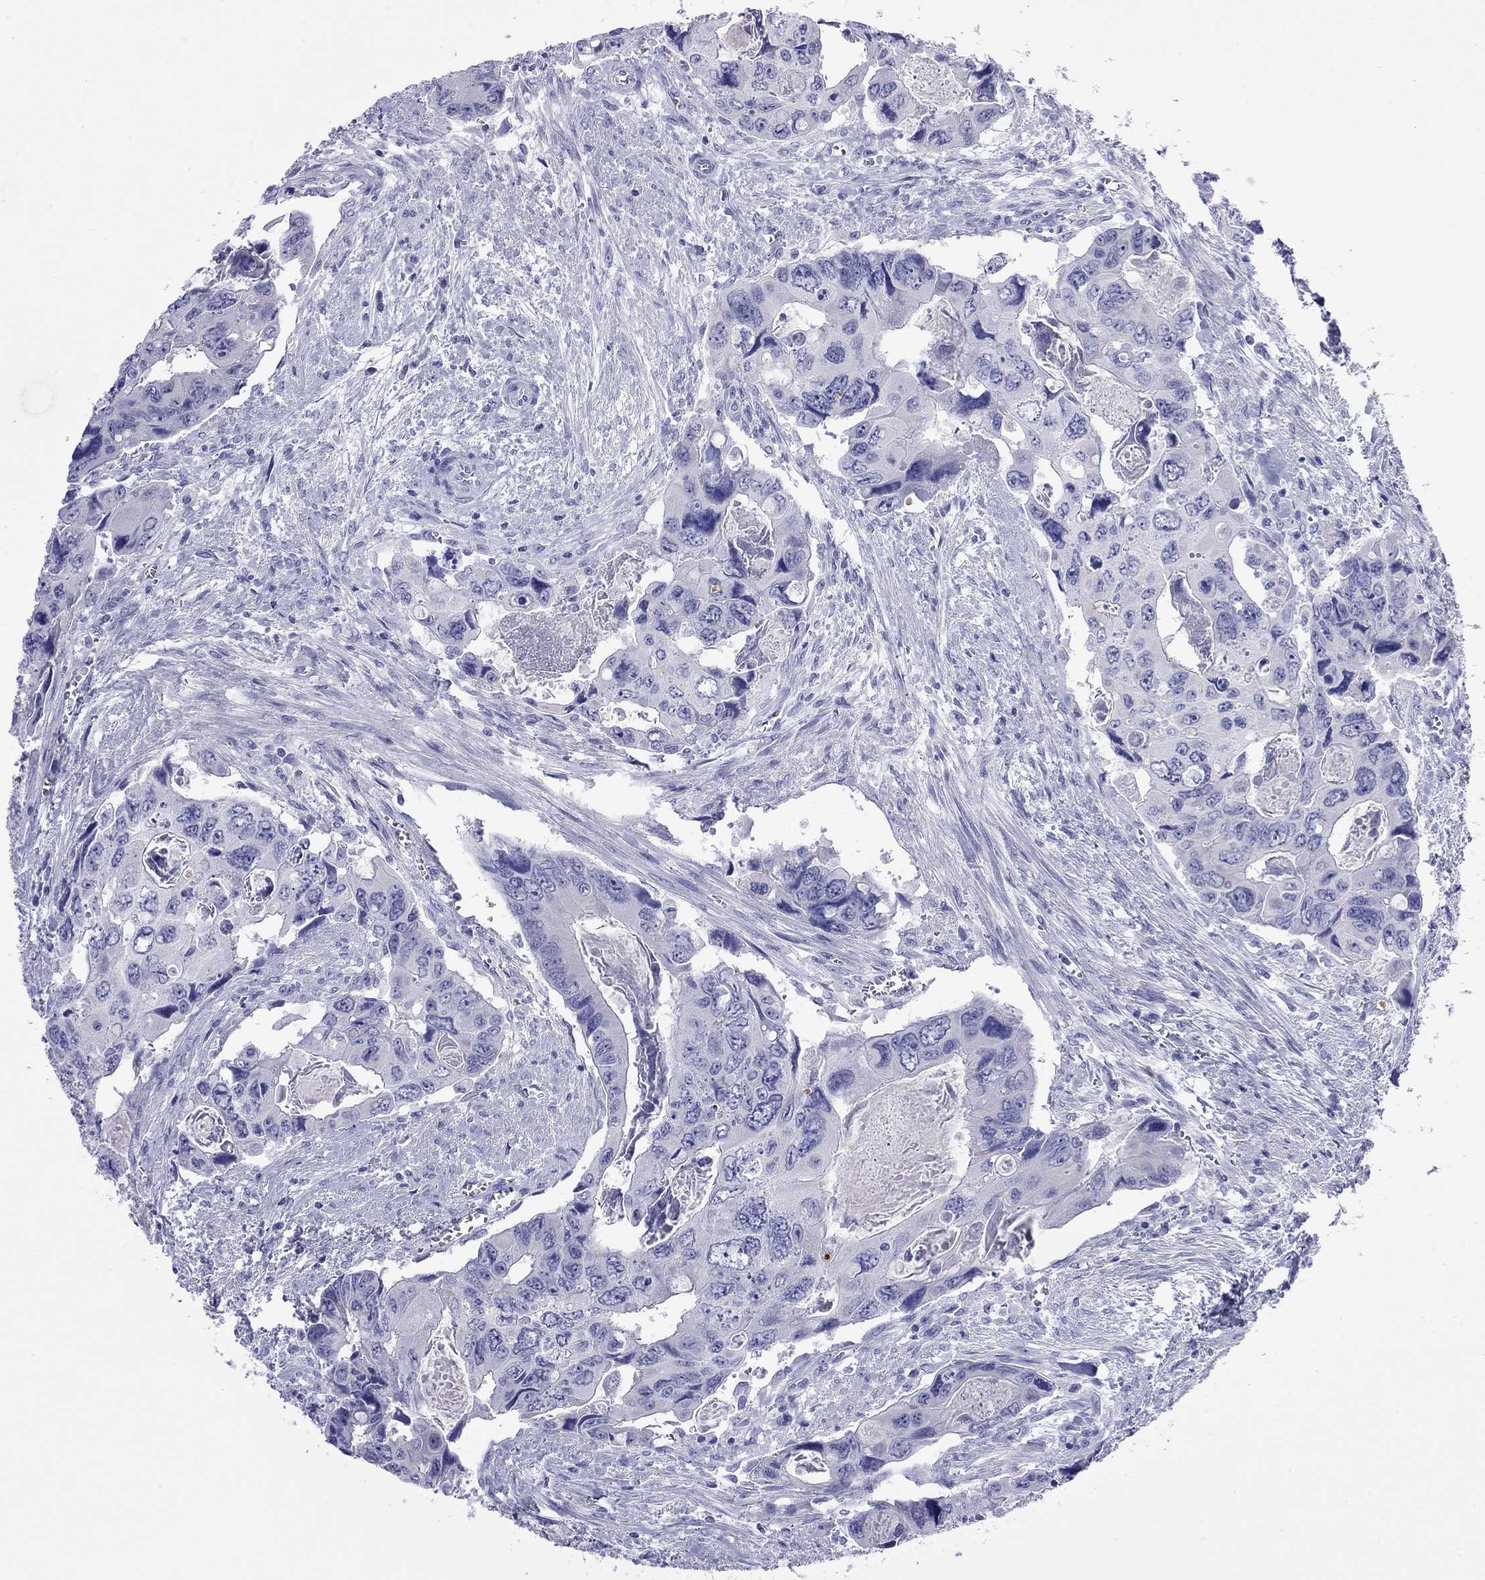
{"staining": {"intensity": "negative", "quantity": "none", "location": "none"}, "tissue": "colorectal cancer", "cell_type": "Tumor cells", "image_type": "cancer", "snomed": [{"axis": "morphology", "description": "Adenocarcinoma, NOS"}, {"axis": "topography", "description": "Rectum"}], "caption": "Immunohistochemistry (IHC) of human adenocarcinoma (colorectal) exhibits no staining in tumor cells.", "gene": "FIGLA", "patient": {"sex": "male", "age": 62}}